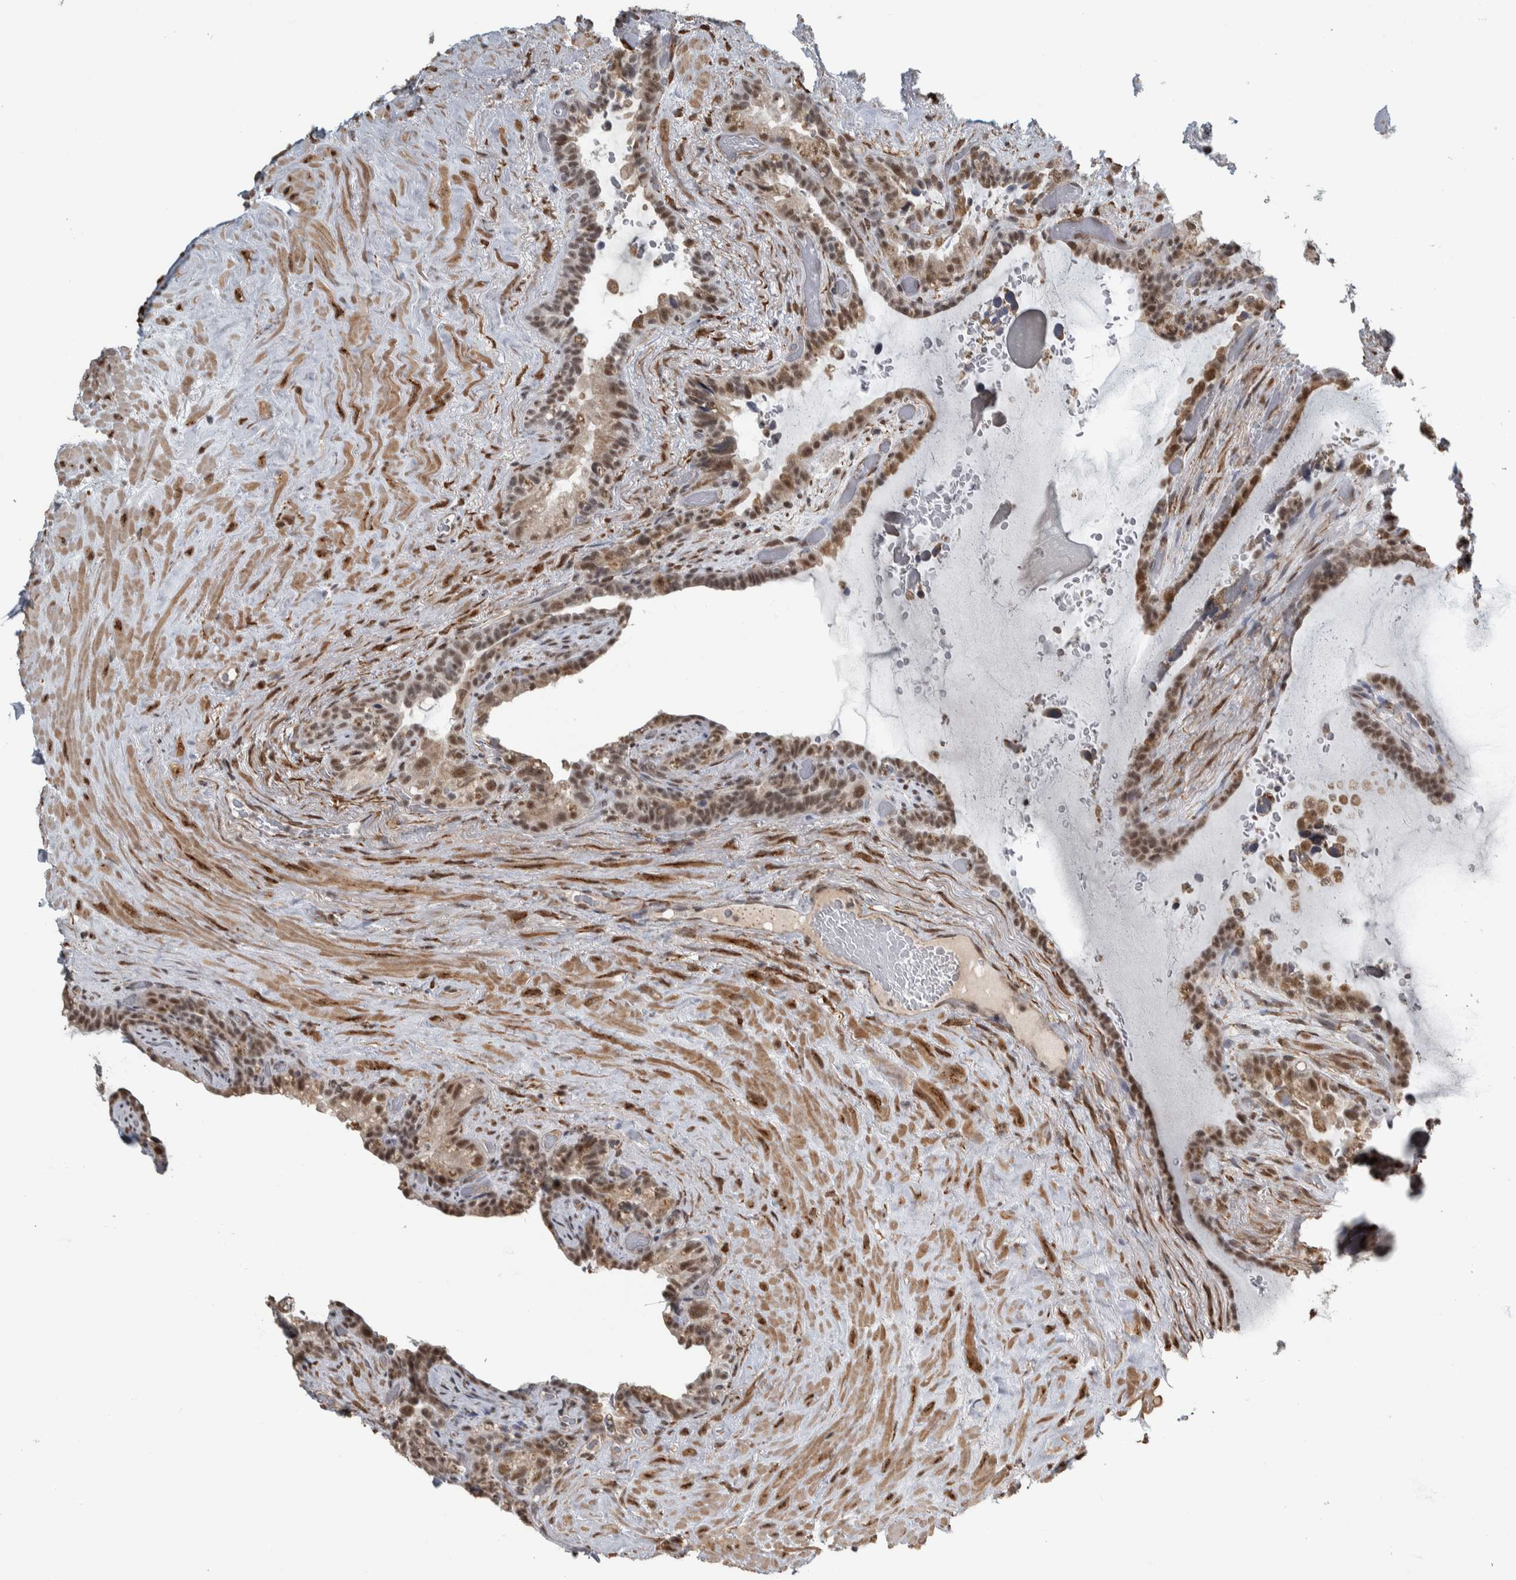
{"staining": {"intensity": "moderate", "quantity": ">75%", "location": "cytoplasmic/membranous,nuclear"}, "tissue": "seminal vesicle", "cell_type": "Glandular cells", "image_type": "normal", "snomed": [{"axis": "morphology", "description": "Normal tissue, NOS"}, {"axis": "topography", "description": "Seminal veicle"}], "caption": "Glandular cells display medium levels of moderate cytoplasmic/membranous,nuclear expression in approximately >75% of cells in normal human seminal vesicle.", "gene": "DDX42", "patient": {"sex": "male", "age": 80}}